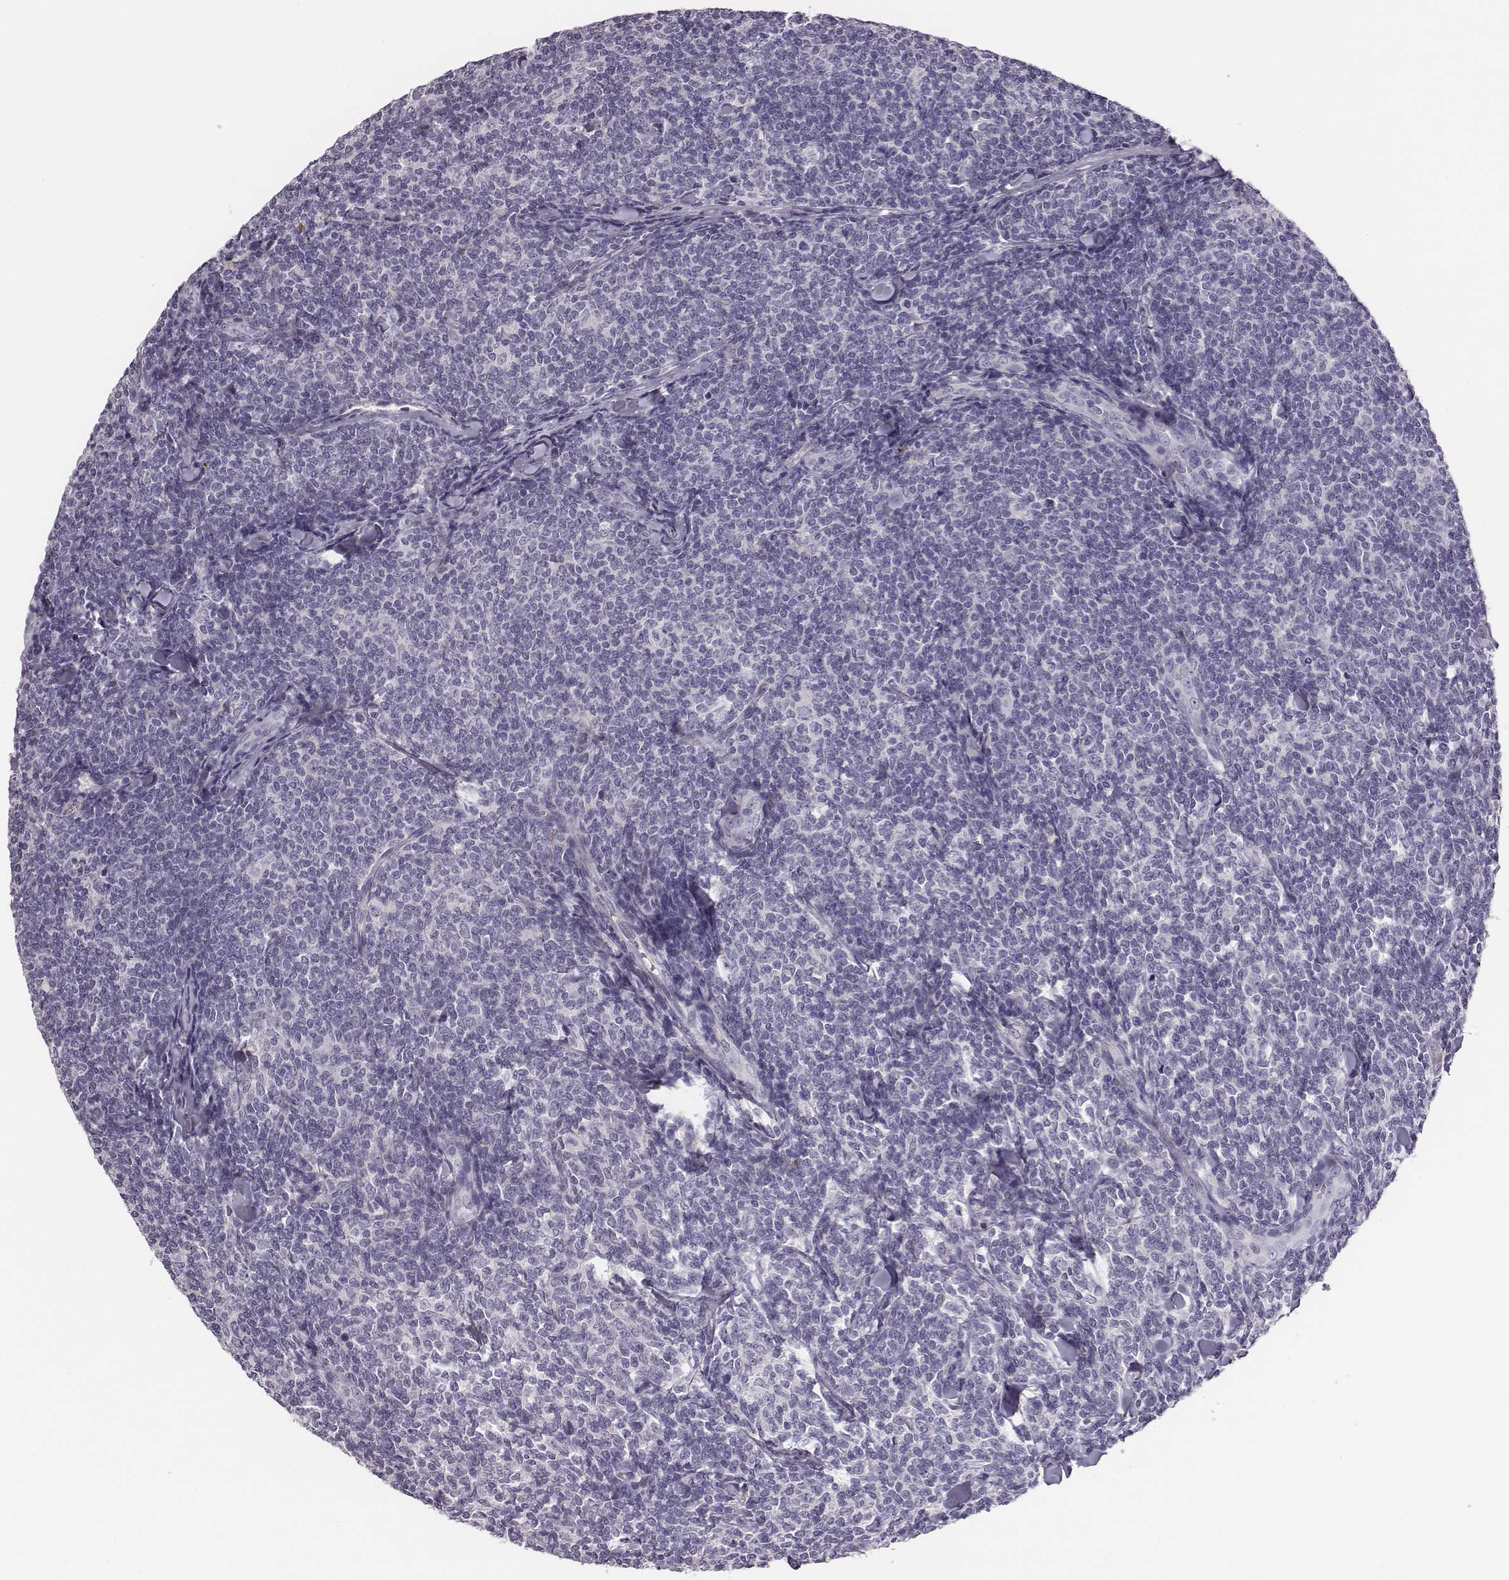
{"staining": {"intensity": "negative", "quantity": "none", "location": "none"}, "tissue": "lymphoma", "cell_type": "Tumor cells", "image_type": "cancer", "snomed": [{"axis": "morphology", "description": "Malignant lymphoma, non-Hodgkin's type, Low grade"}, {"axis": "topography", "description": "Lymph node"}], "caption": "Tumor cells are negative for brown protein staining in low-grade malignant lymphoma, non-Hodgkin's type.", "gene": "GUCA1A", "patient": {"sex": "female", "age": 56}}